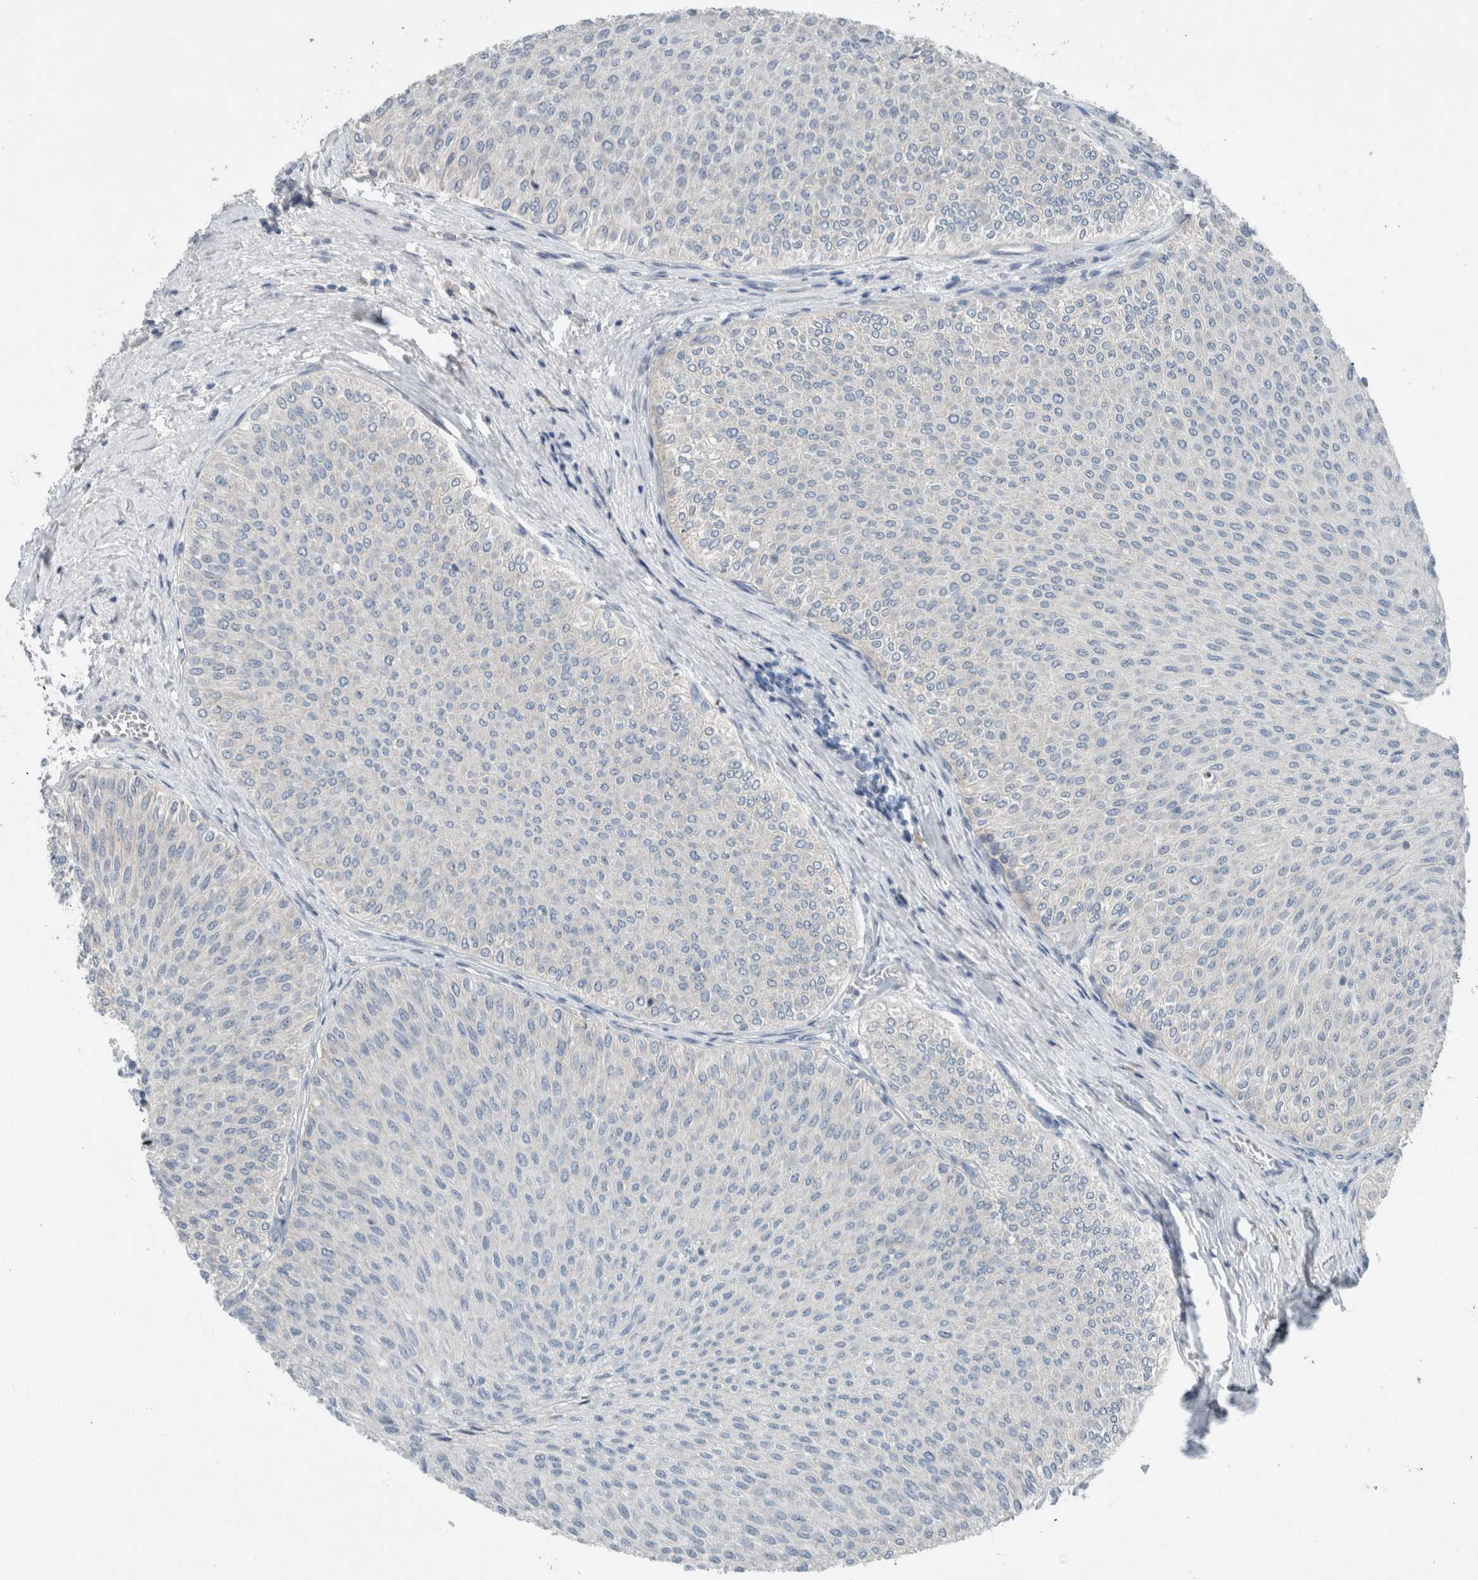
{"staining": {"intensity": "negative", "quantity": "none", "location": "none"}, "tissue": "urothelial cancer", "cell_type": "Tumor cells", "image_type": "cancer", "snomed": [{"axis": "morphology", "description": "Urothelial carcinoma, Low grade"}, {"axis": "topography", "description": "Urinary bladder"}], "caption": "Tumor cells are negative for brown protein staining in urothelial cancer.", "gene": "DUOX1", "patient": {"sex": "male", "age": 78}}